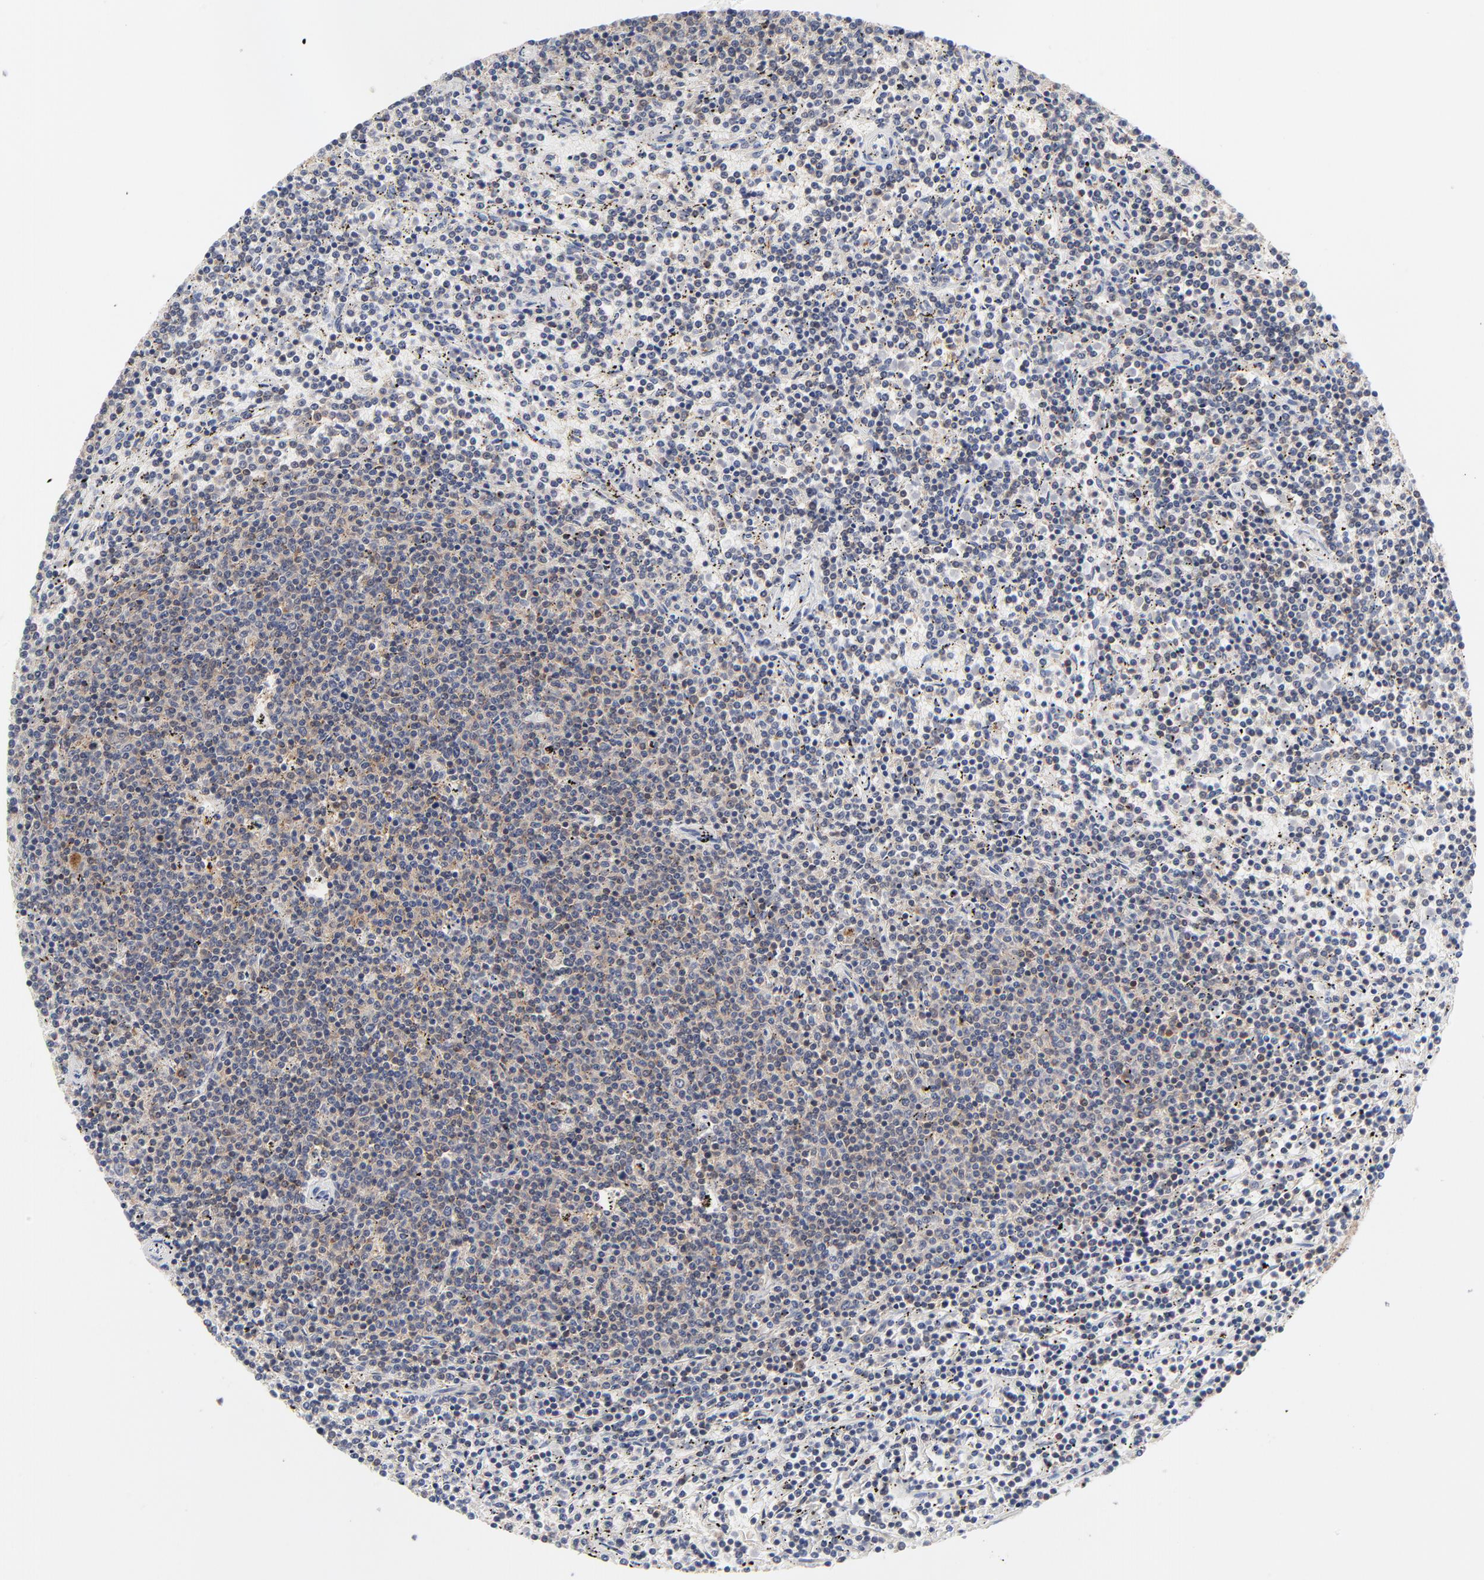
{"staining": {"intensity": "weak", "quantity": "25%-75%", "location": "cytoplasmic/membranous"}, "tissue": "lymphoma", "cell_type": "Tumor cells", "image_type": "cancer", "snomed": [{"axis": "morphology", "description": "Malignant lymphoma, non-Hodgkin's type, Low grade"}, {"axis": "topography", "description": "Spleen"}], "caption": "Tumor cells display low levels of weak cytoplasmic/membranous expression in approximately 25%-75% of cells in lymphoma.", "gene": "CAB39L", "patient": {"sex": "female", "age": 50}}